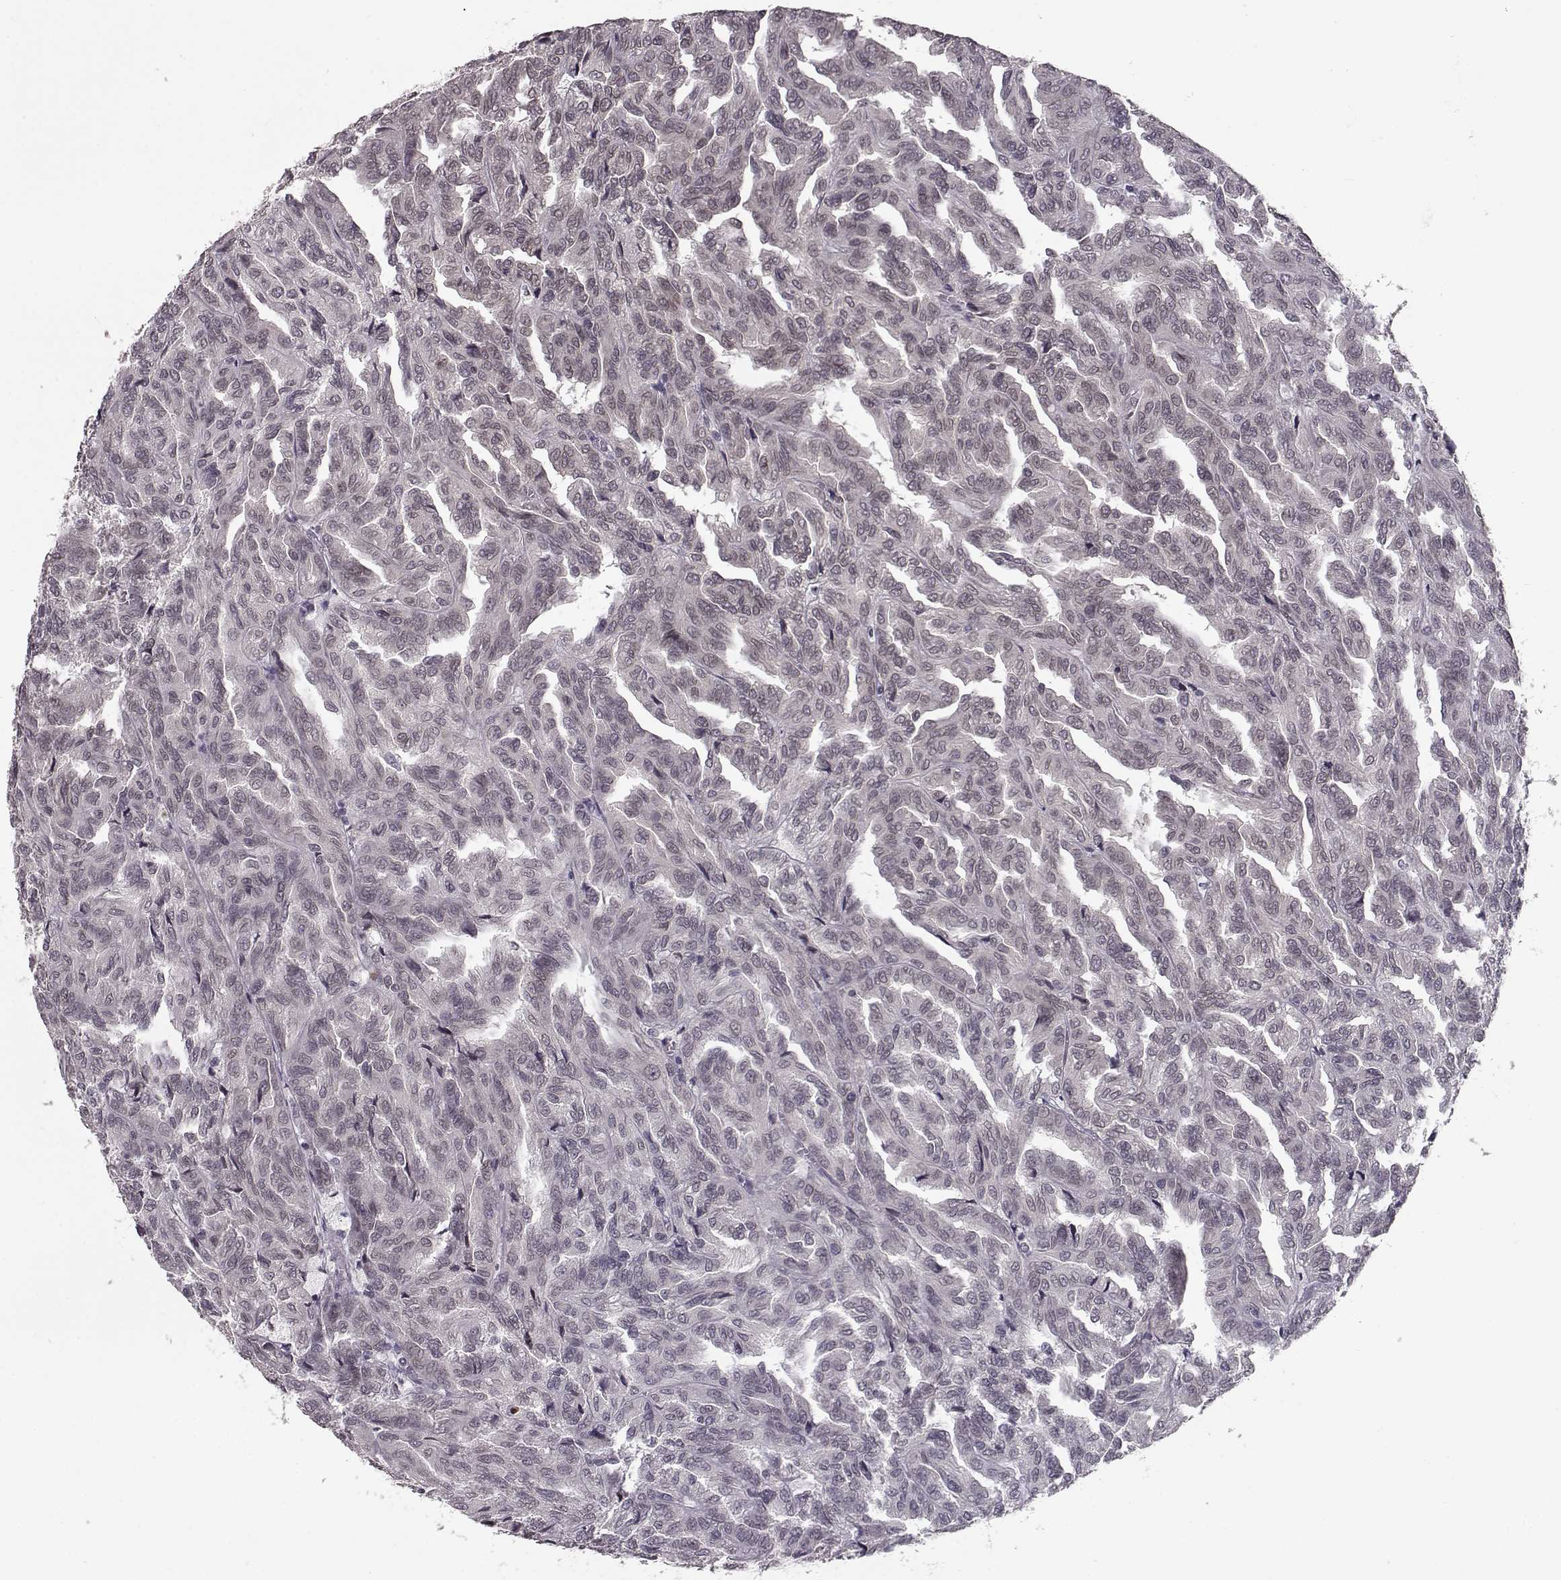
{"staining": {"intensity": "negative", "quantity": "none", "location": "none"}, "tissue": "renal cancer", "cell_type": "Tumor cells", "image_type": "cancer", "snomed": [{"axis": "morphology", "description": "Adenocarcinoma, NOS"}, {"axis": "topography", "description": "Kidney"}], "caption": "High magnification brightfield microscopy of renal cancer (adenocarcinoma) stained with DAB (brown) and counterstained with hematoxylin (blue): tumor cells show no significant positivity.", "gene": "NUP37", "patient": {"sex": "male", "age": 79}}